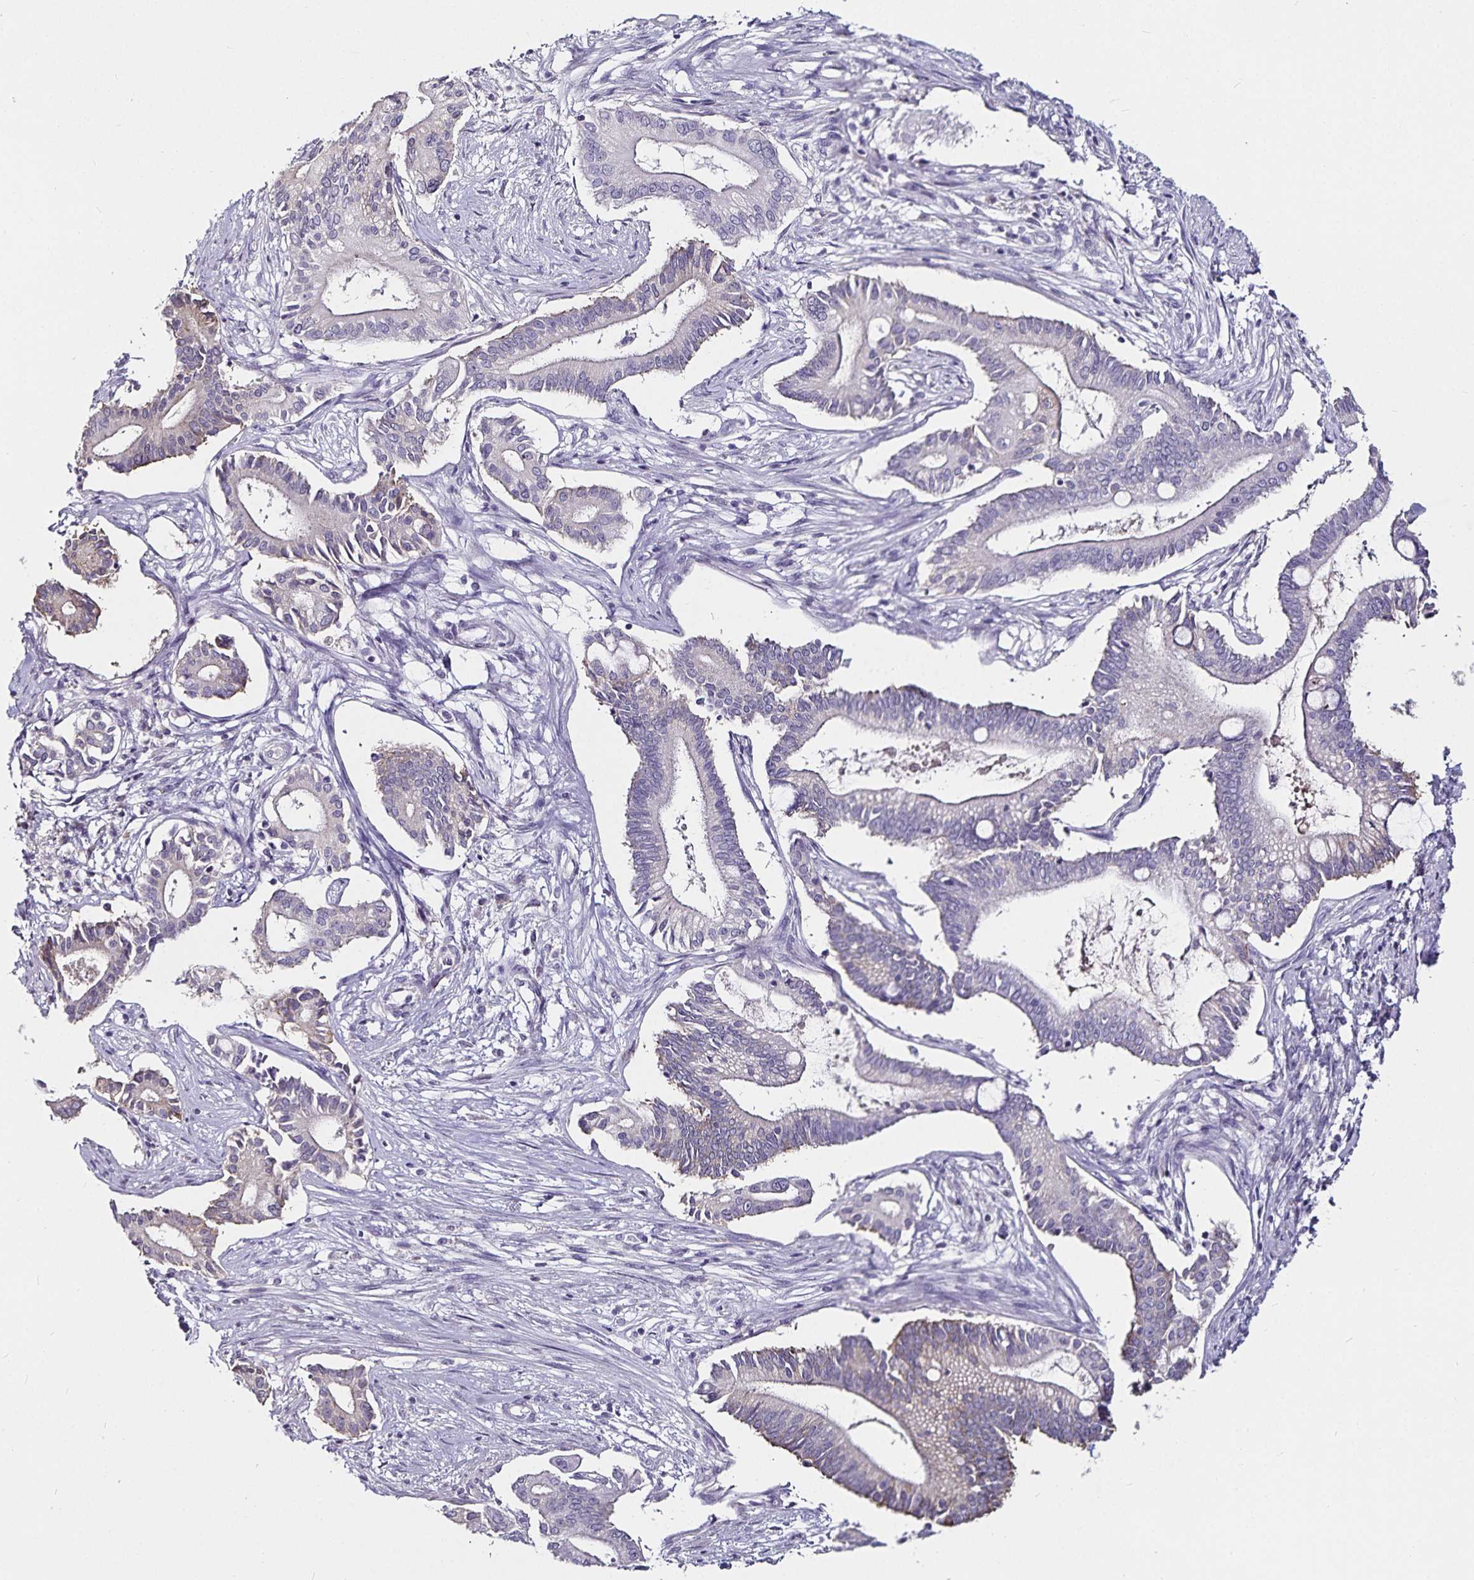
{"staining": {"intensity": "negative", "quantity": "none", "location": "none"}, "tissue": "pancreatic cancer", "cell_type": "Tumor cells", "image_type": "cancer", "snomed": [{"axis": "morphology", "description": "Adenocarcinoma, NOS"}, {"axis": "topography", "description": "Pancreas"}], "caption": "IHC of human adenocarcinoma (pancreatic) shows no staining in tumor cells.", "gene": "CA12", "patient": {"sex": "female", "age": 68}}